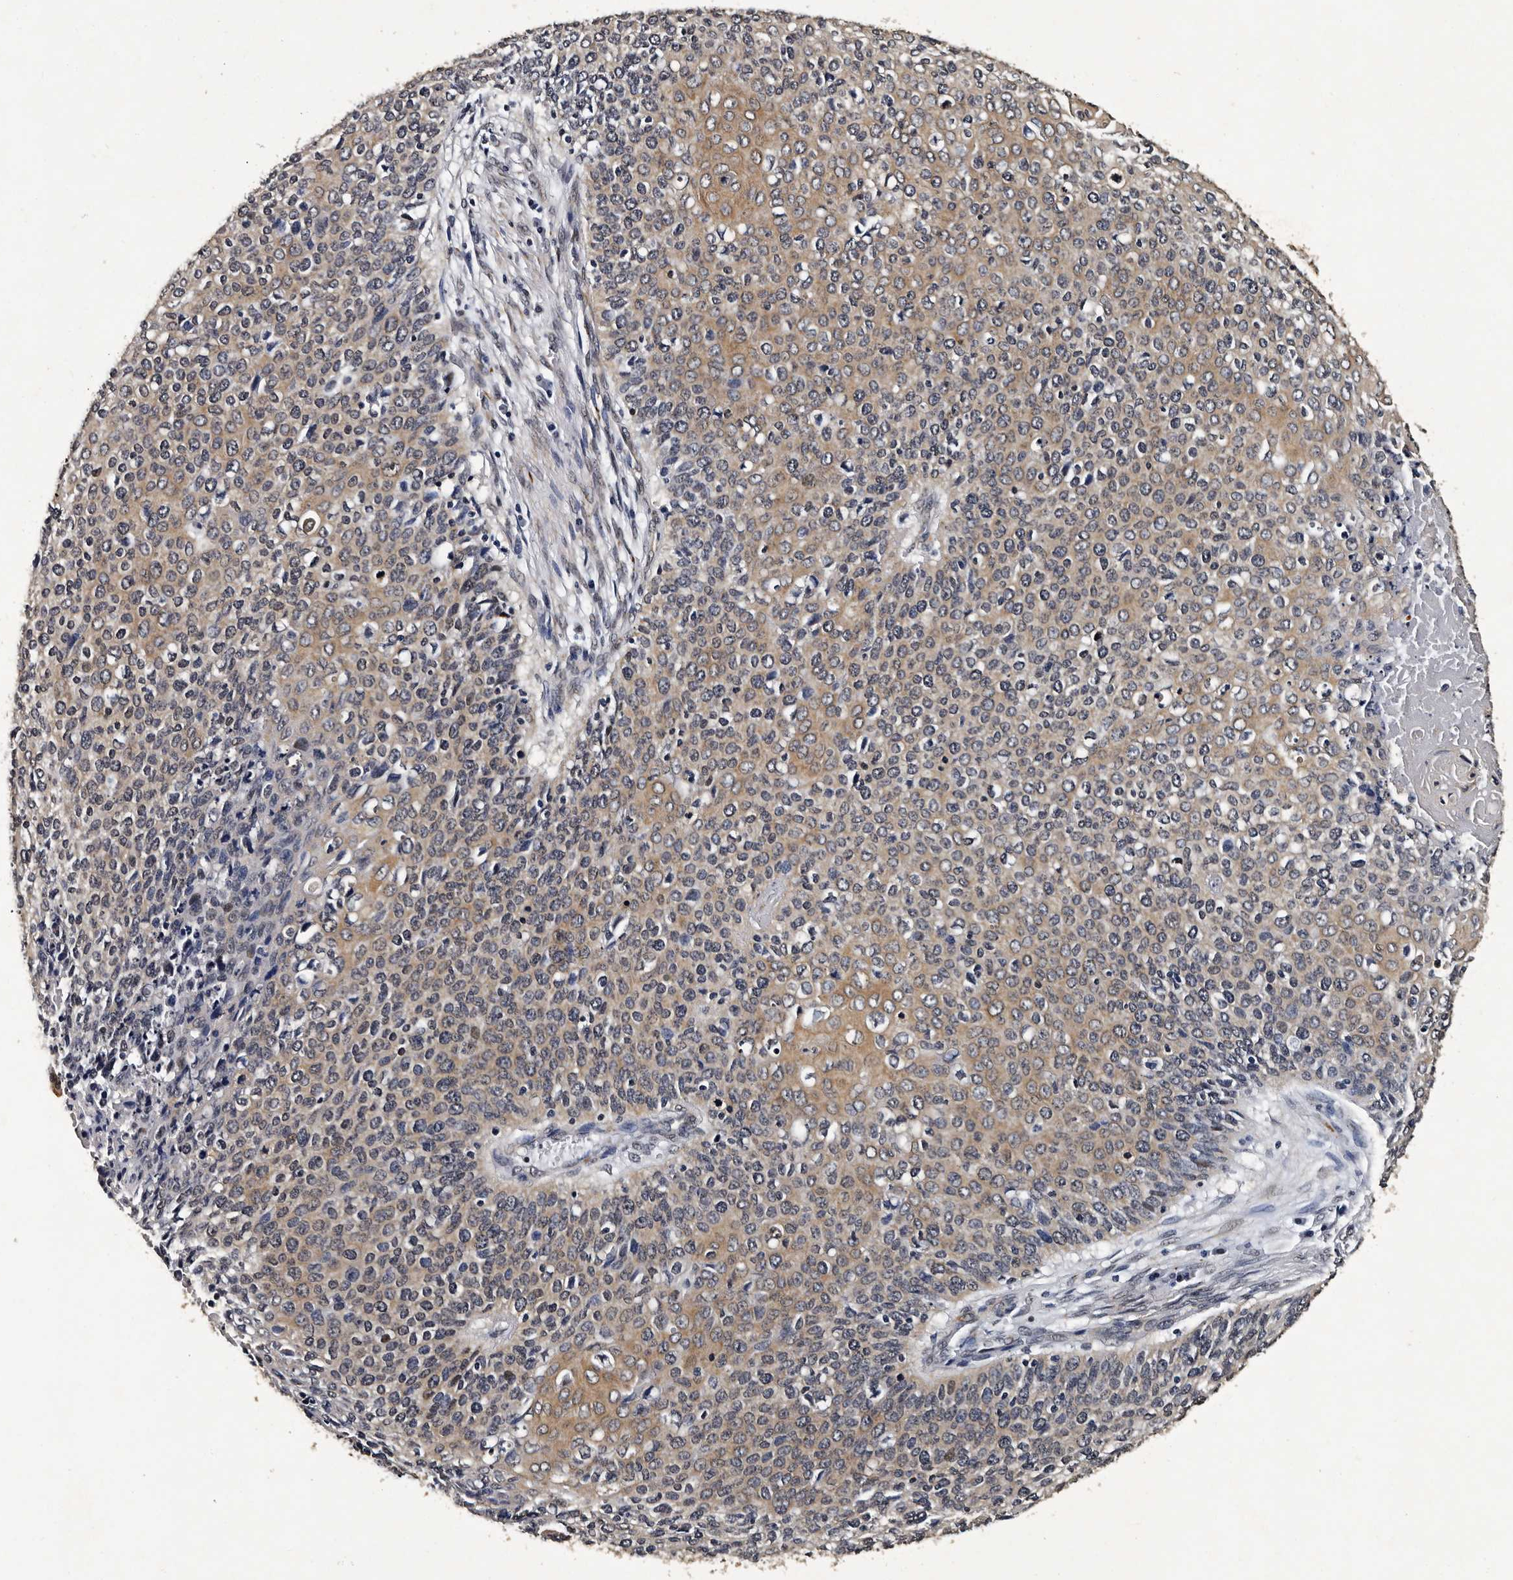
{"staining": {"intensity": "moderate", "quantity": "25%-75%", "location": "cytoplasmic/membranous"}, "tissue": "cervical cancer", "cell_type": "Tumor cells", "image_type": "cancer", "snomed": [{"axis": "morphology", "description": "Squamous cell carcinoma, NOS"}, {"axis": "topography", "description": "Cervix"}], "caption": "Immunohistochemical staining of squamous cell carcinoma (cervical) displays medium levels of moderate cytoplasmic/membranous protein positivity in about 25%-75% of tumor cells. The staining was performed using DAB (3,3'-diaminobenzidine), with brown indicating positive protein expression. Nuclei are stained blue with hematoxylin.", "gene": "CPNE3", "patient": {"sex": "female", "age": 39}}